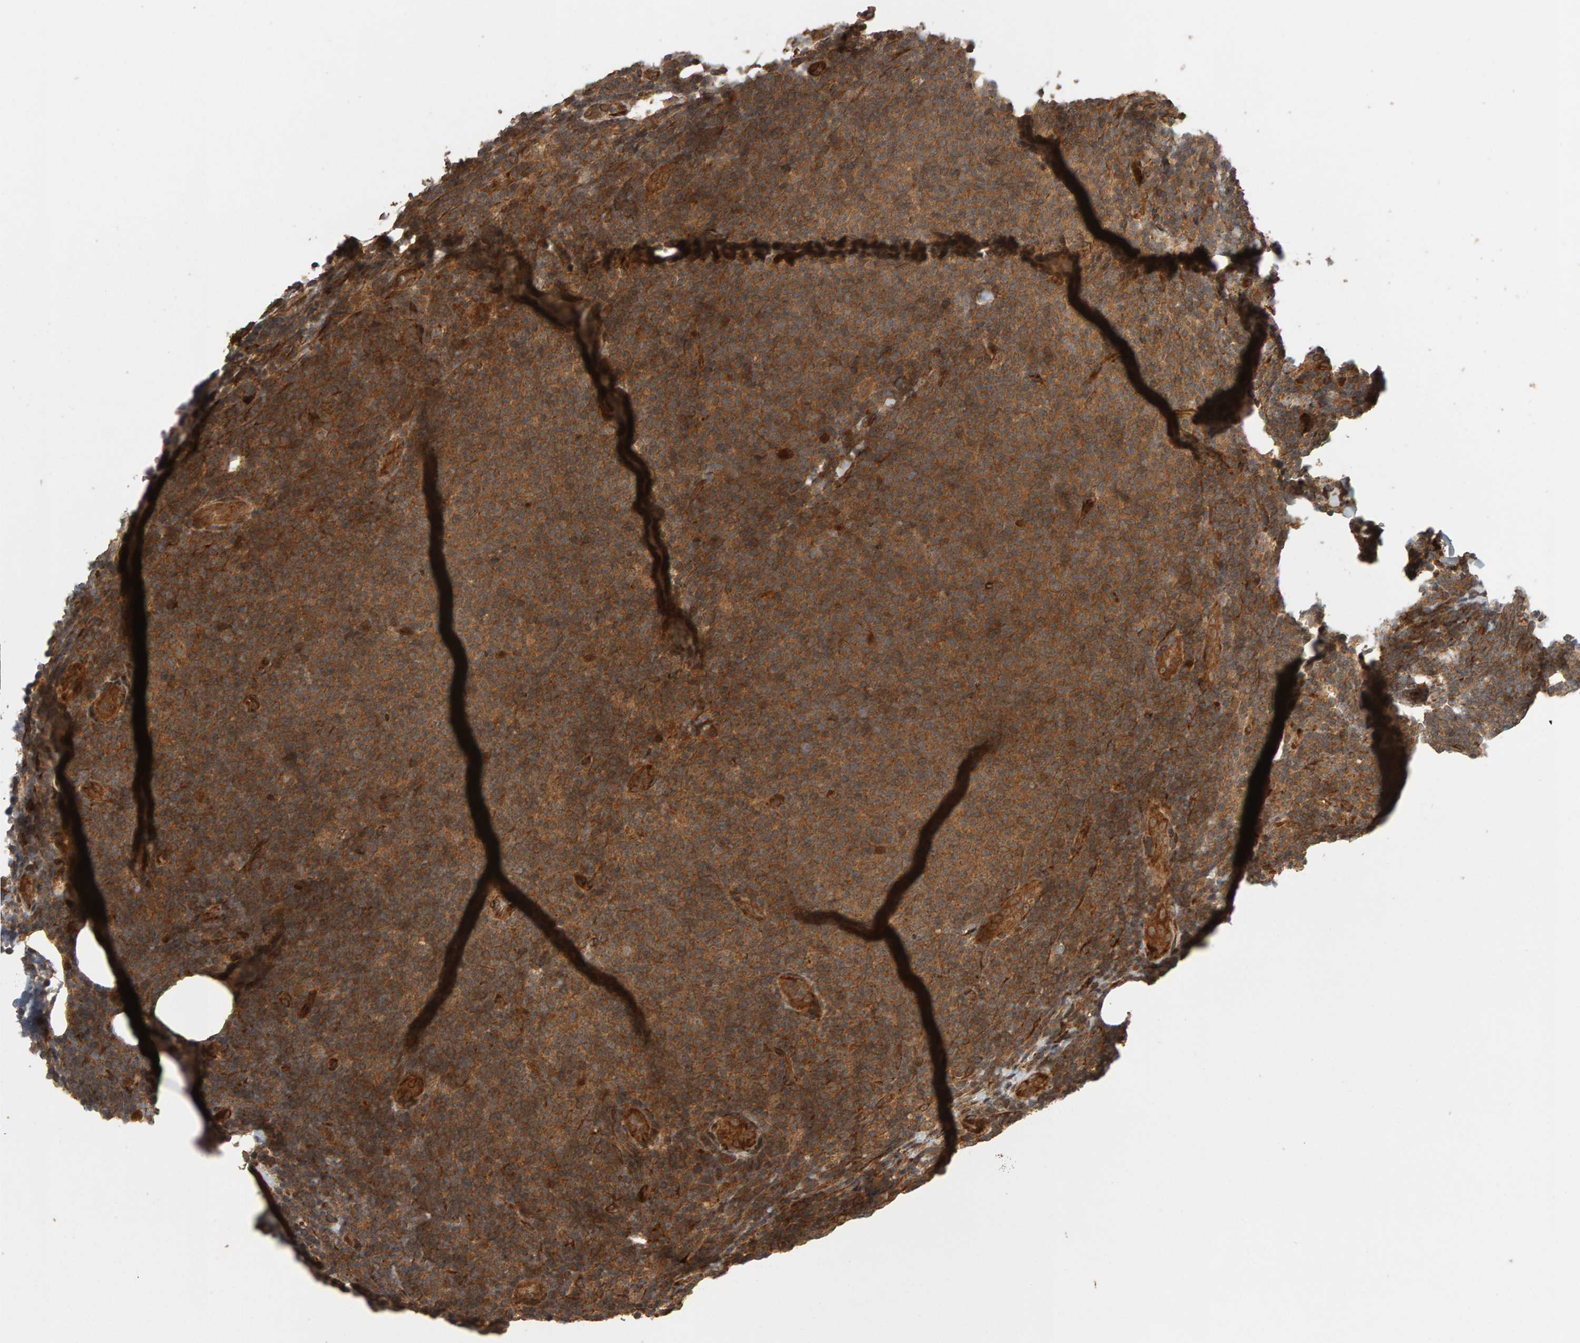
{"staining": {"intensity": "moderate", "quantity": ">75%", "location": "cytoplasmic/membranous"}, "tissue": "lymphoma", "cell_type": "Tumor cells", "image_type": "cancer", "snomed": [{"axis": "morphology", "description": "Malignant lymphoma, non-Hodgkin's type, Low grade"}, {"axis": "topography", "description": "Lymph node"}], "caption": "Tumor cells demonstrate medium levels of moderate cytoplasmic/membranous staining in approximately >75% of cells in lymphoma. The staining was performed using DAB, with brown indicating positive protein expression. Nuclei are stained blue with hematoxylin.", "gene": "ZFAND1", "patient": {"sex": "male", "age": 66}}